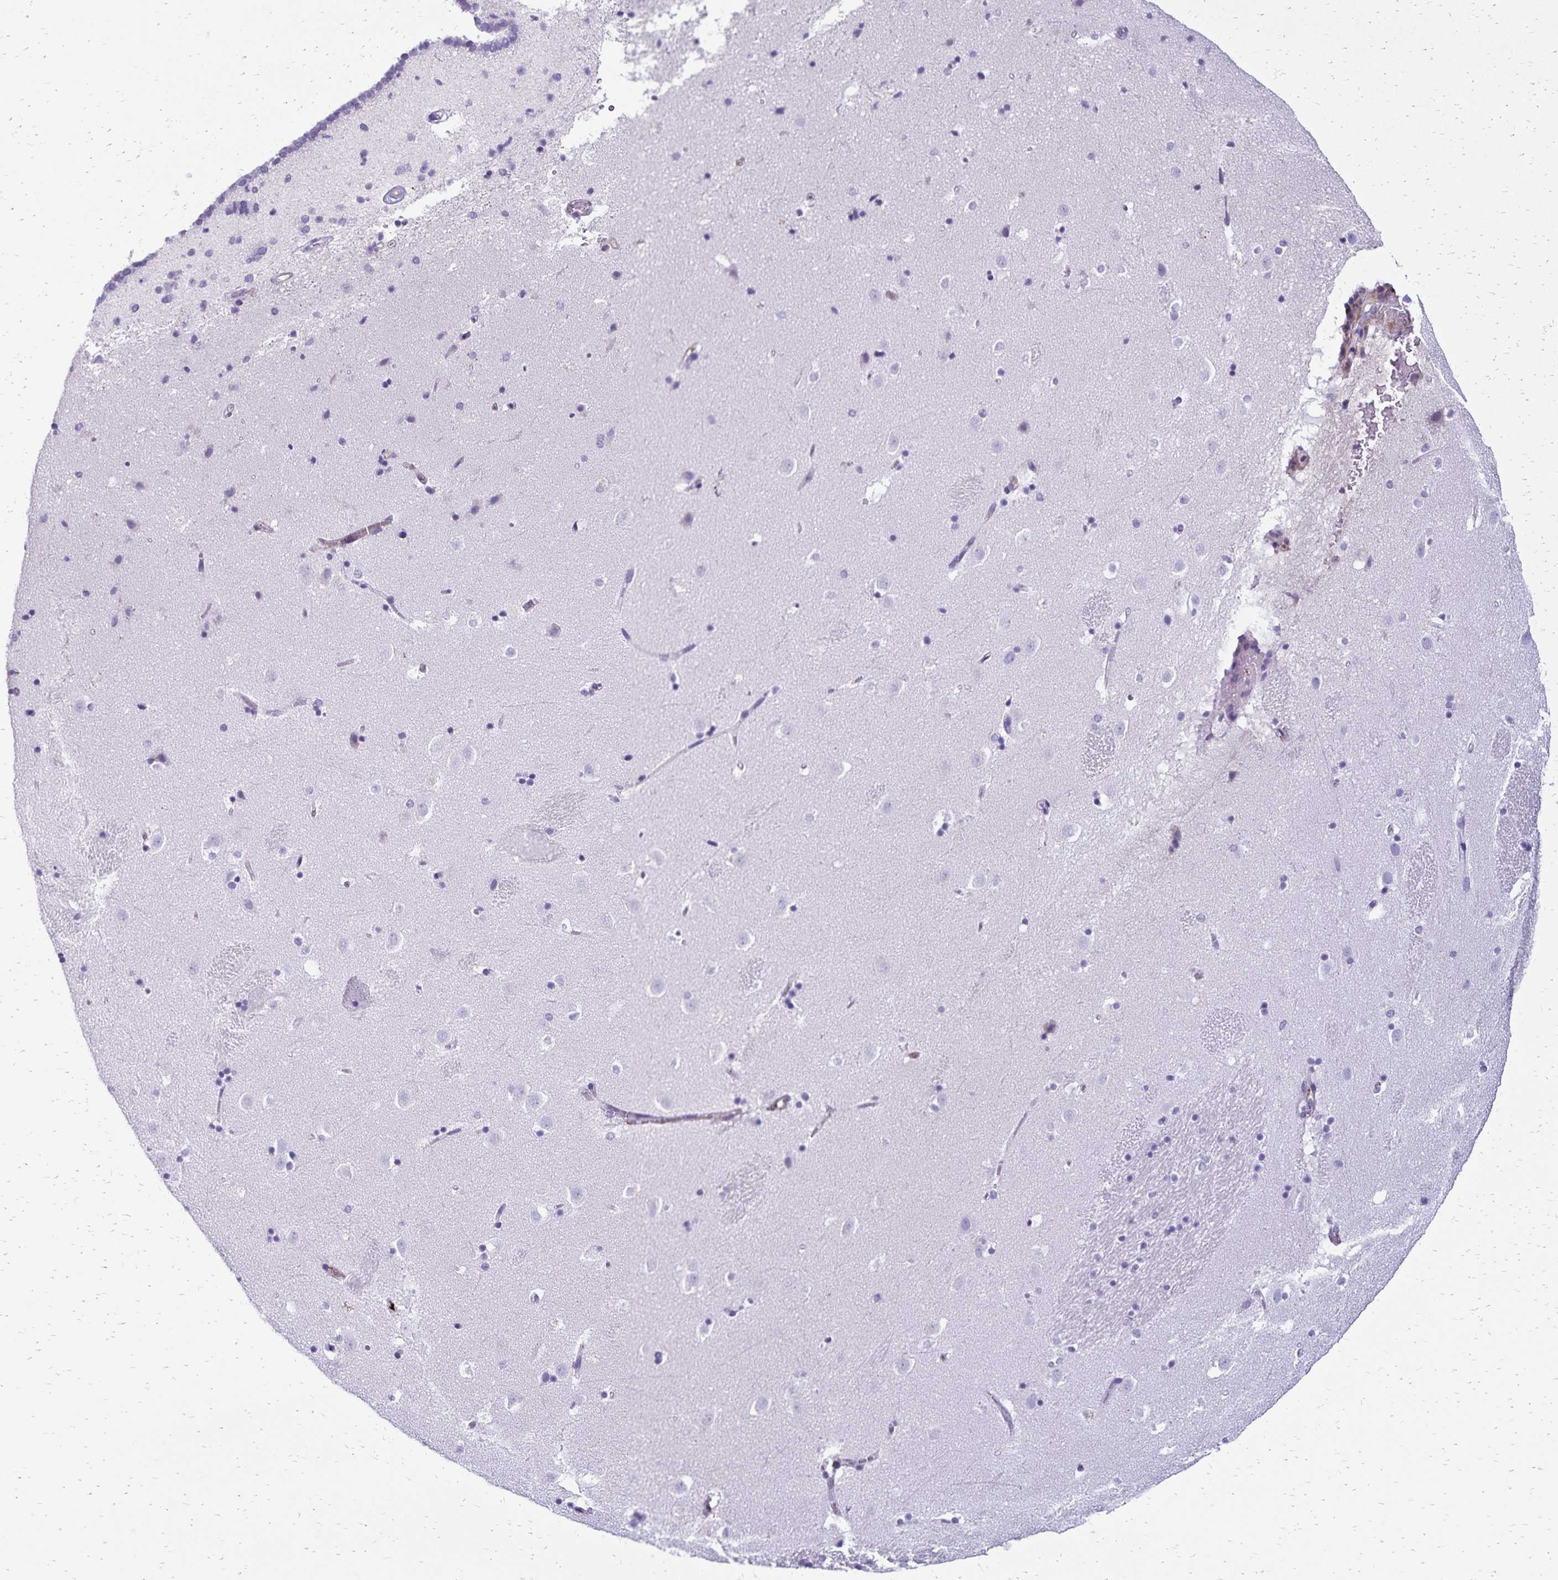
{"staining": {"intensity": "negative", "quantity": "none", "location": "none"}, "tissue": "caudate", "cell_type": "Glial cells", "image_type": "normal", "snomed": [{"axis": "morphology", "description": "Normal tissue, NOS"}, {"axis": "topography", "description": "Lateral ventricle wall"}], "caption": "Immunohistochemical staining of unremarkable caudate exhibits no significant expression in glial cells.", "gene": "CD27", "patient": {"sex": "male", "age": 37}}